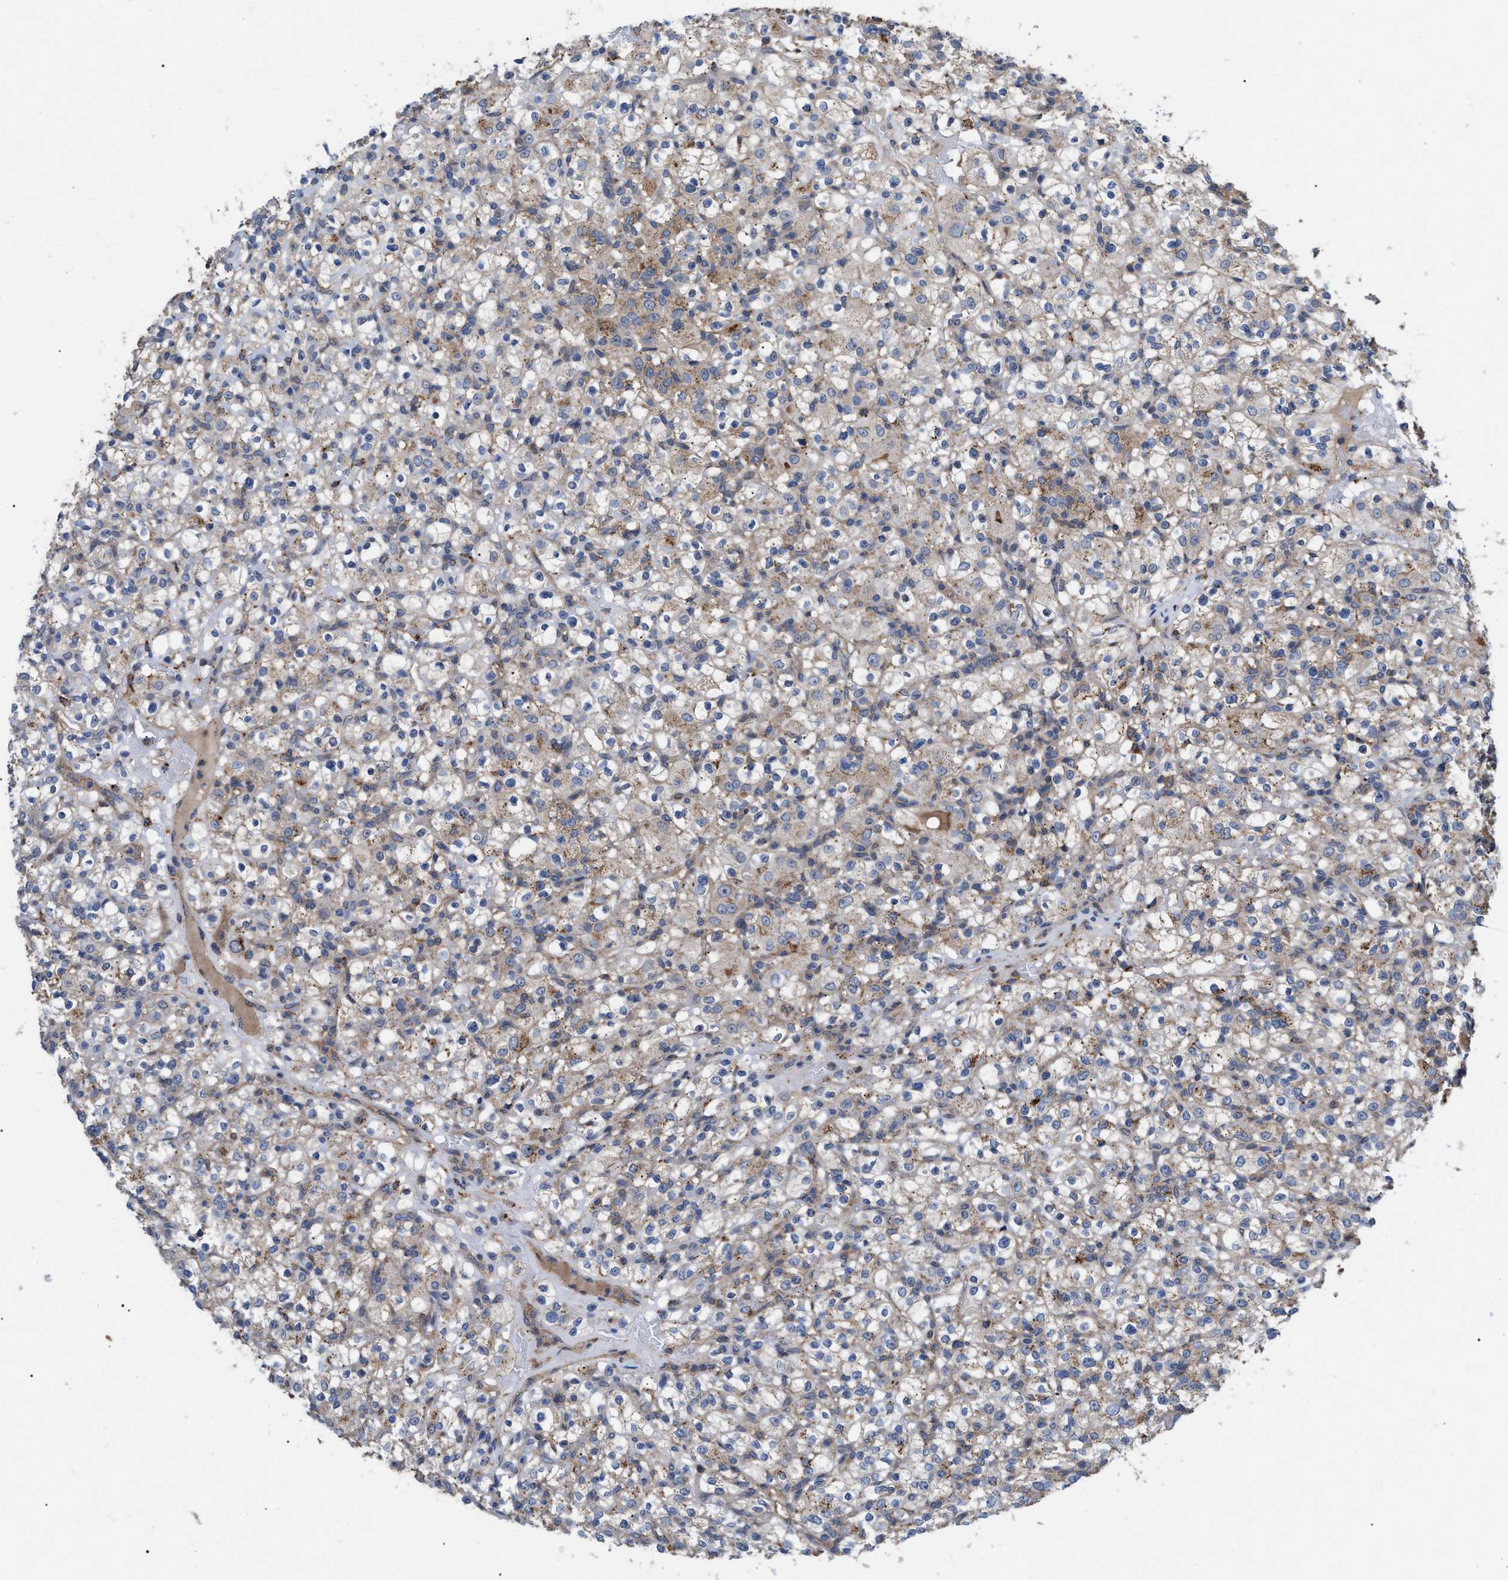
{"staining": {"intensity": "weak", "quantity": ">75%", "location": "cytoplasmic/membranous"}, "tissue": "renal cancer", "cell_type": "Tumor cells", "image_type": "cancer", "snomed": [{"axis": "morphology", "description": "Normal tissue, NOS"}, {"axis": "morphology", "description": "Adenocarcinoma, NOS"}, {"axis": "topography", "description": "Kidney"}], "caption": "Weak cytoplasmic/membranous protein expression is present in about >75% of tumor cells in renal cancer (adenocarcinoma).", "gene": "FAM171A2", "patient": {"sex": "female", "age": 72}}